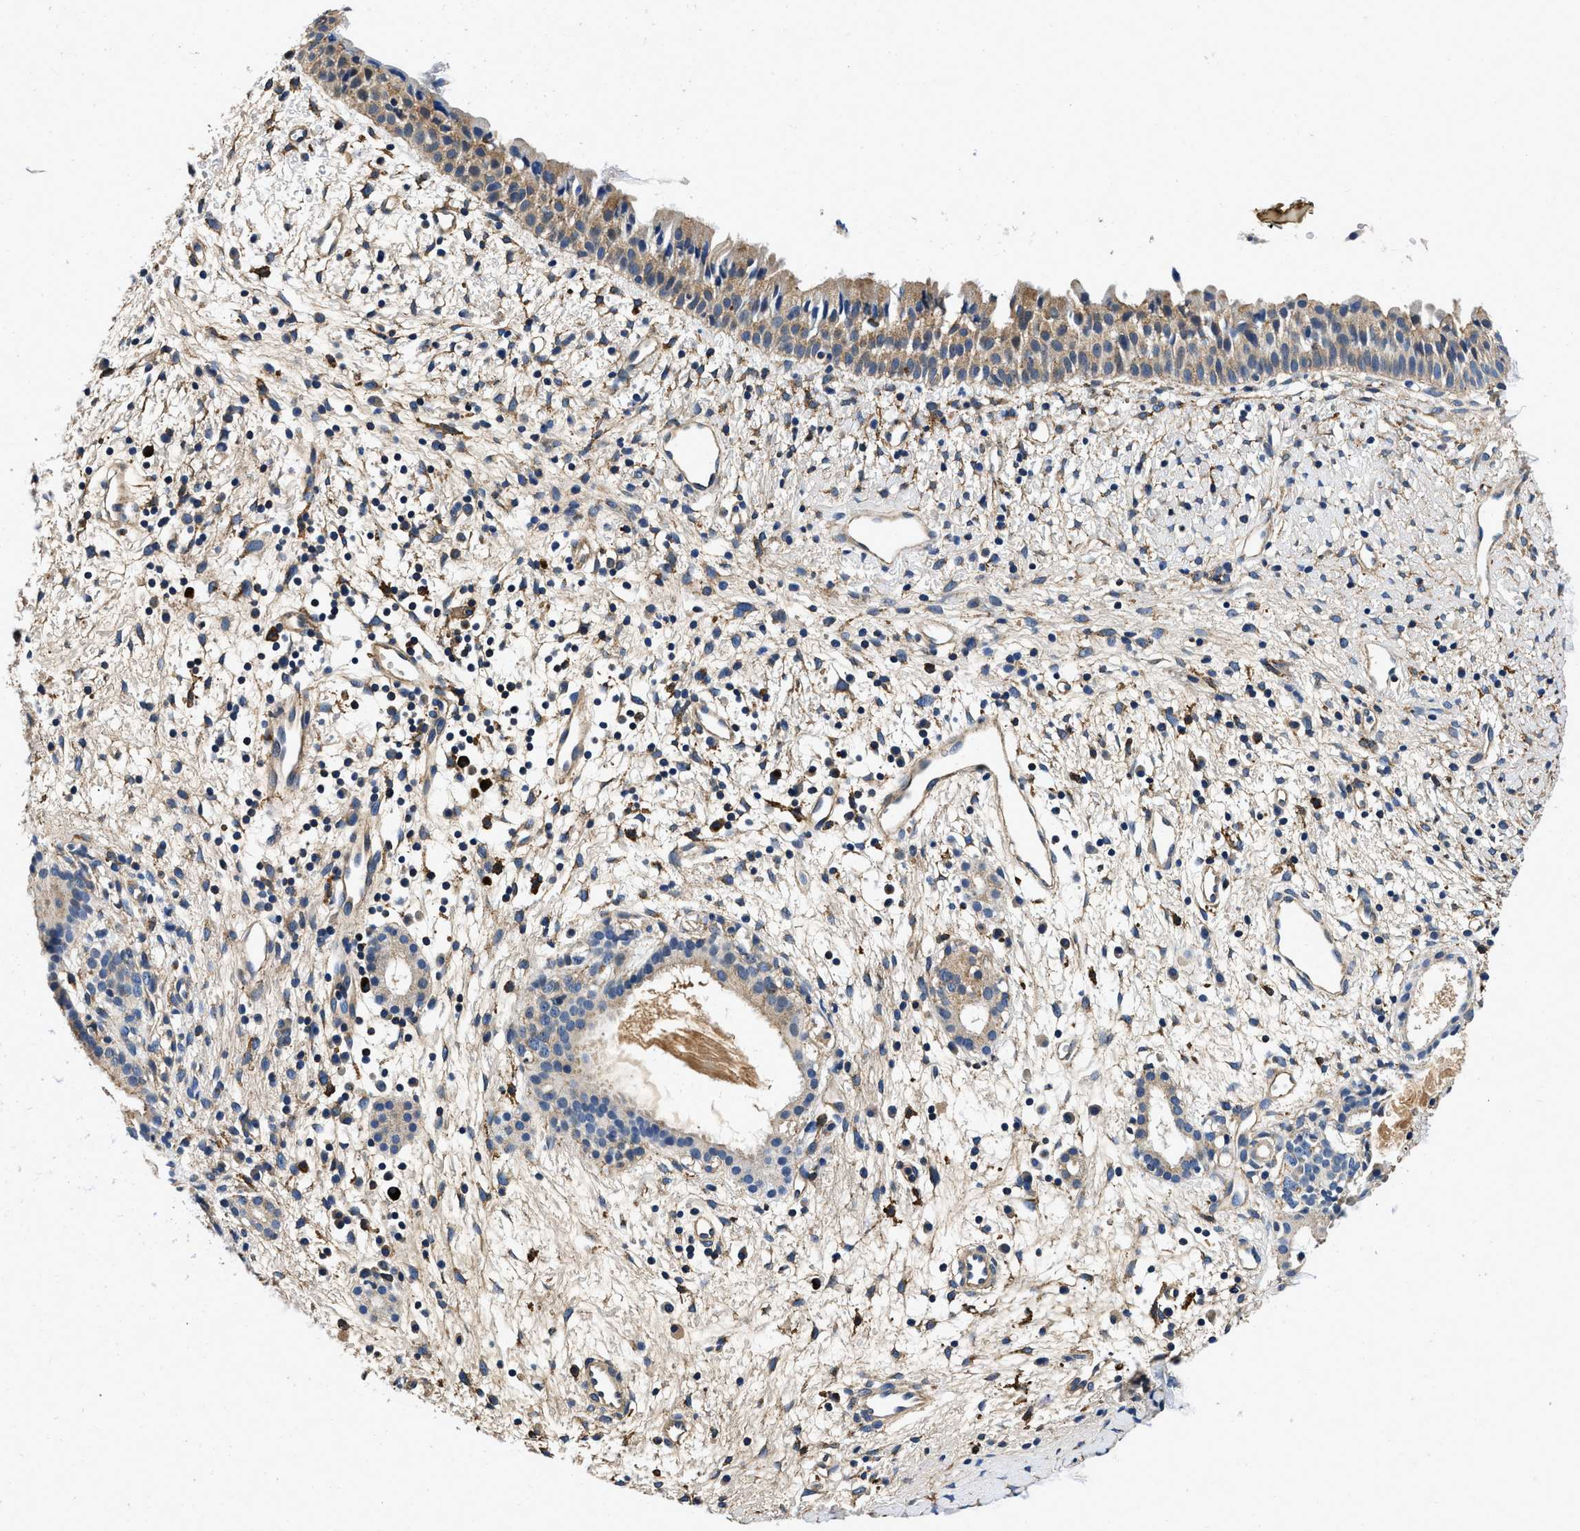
{"staining": {"intensity": "moderate", "quantity": ">75%", "location": "cytoplasmic/membranous"}, "tissue": "nasopharynx", "cell_type": "Respiratory epithelial cells", "image_type": "normal", "snomed": [{"axis": "morphology", "description": "Normal tissue, NOS"}, {"axis": "topography", "description": "Nasopharynx"}], "caption": "A medium amount of moderate cytoplasmic/membranous positivity is identified in about >75% of respiratory epithelial cells in benign nasopharynx. The staining was performed using DAB (3,3'-diaminobenzidine), with brown indicating positive protein expression. Nuclei are stained blue with hematoxylin.", "gene": "ZFAND3", "patient": {"sex": "male", "age": 22}}